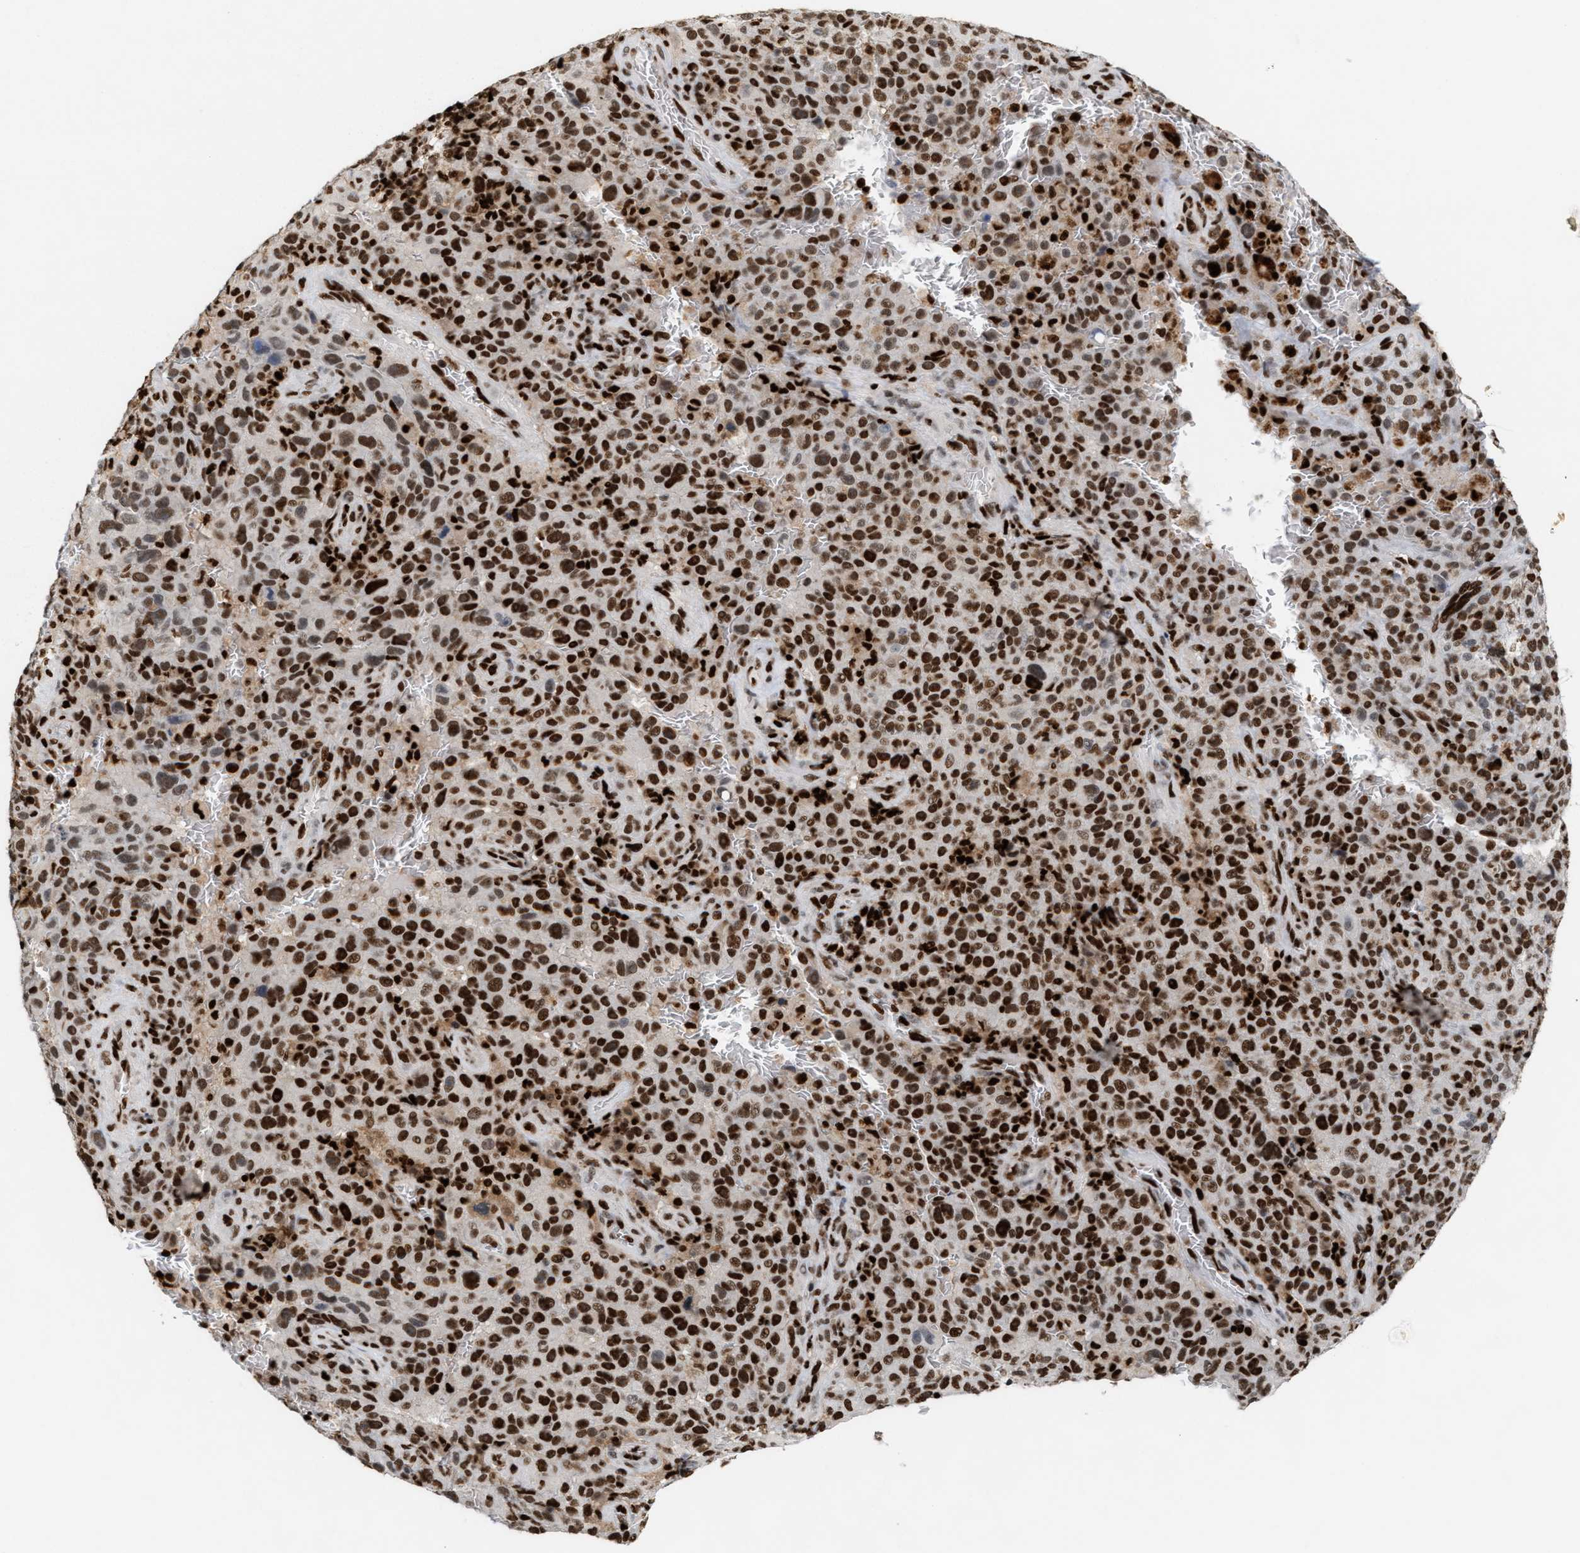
{"staining": {"intensity": "strong", "quantity": ">75%", "location": "nuclear"}, "tissue": "melanoma", "cell_type": "Tumor cells", "image_type": "cancer", "snomed": [{"axis": "morphology", "description": "Malignant melanoma, NOS"}, {"axis": "topography", "description": "Skin"}], "caption": "This micrograph shows immunohistochemistry staining of malignant melanoma, with high strong nuclear positivity in about >75% of tumor cells.", "gene": "RNASEK-C17orf49", "patient": {"sex": "female", "age": 82}}